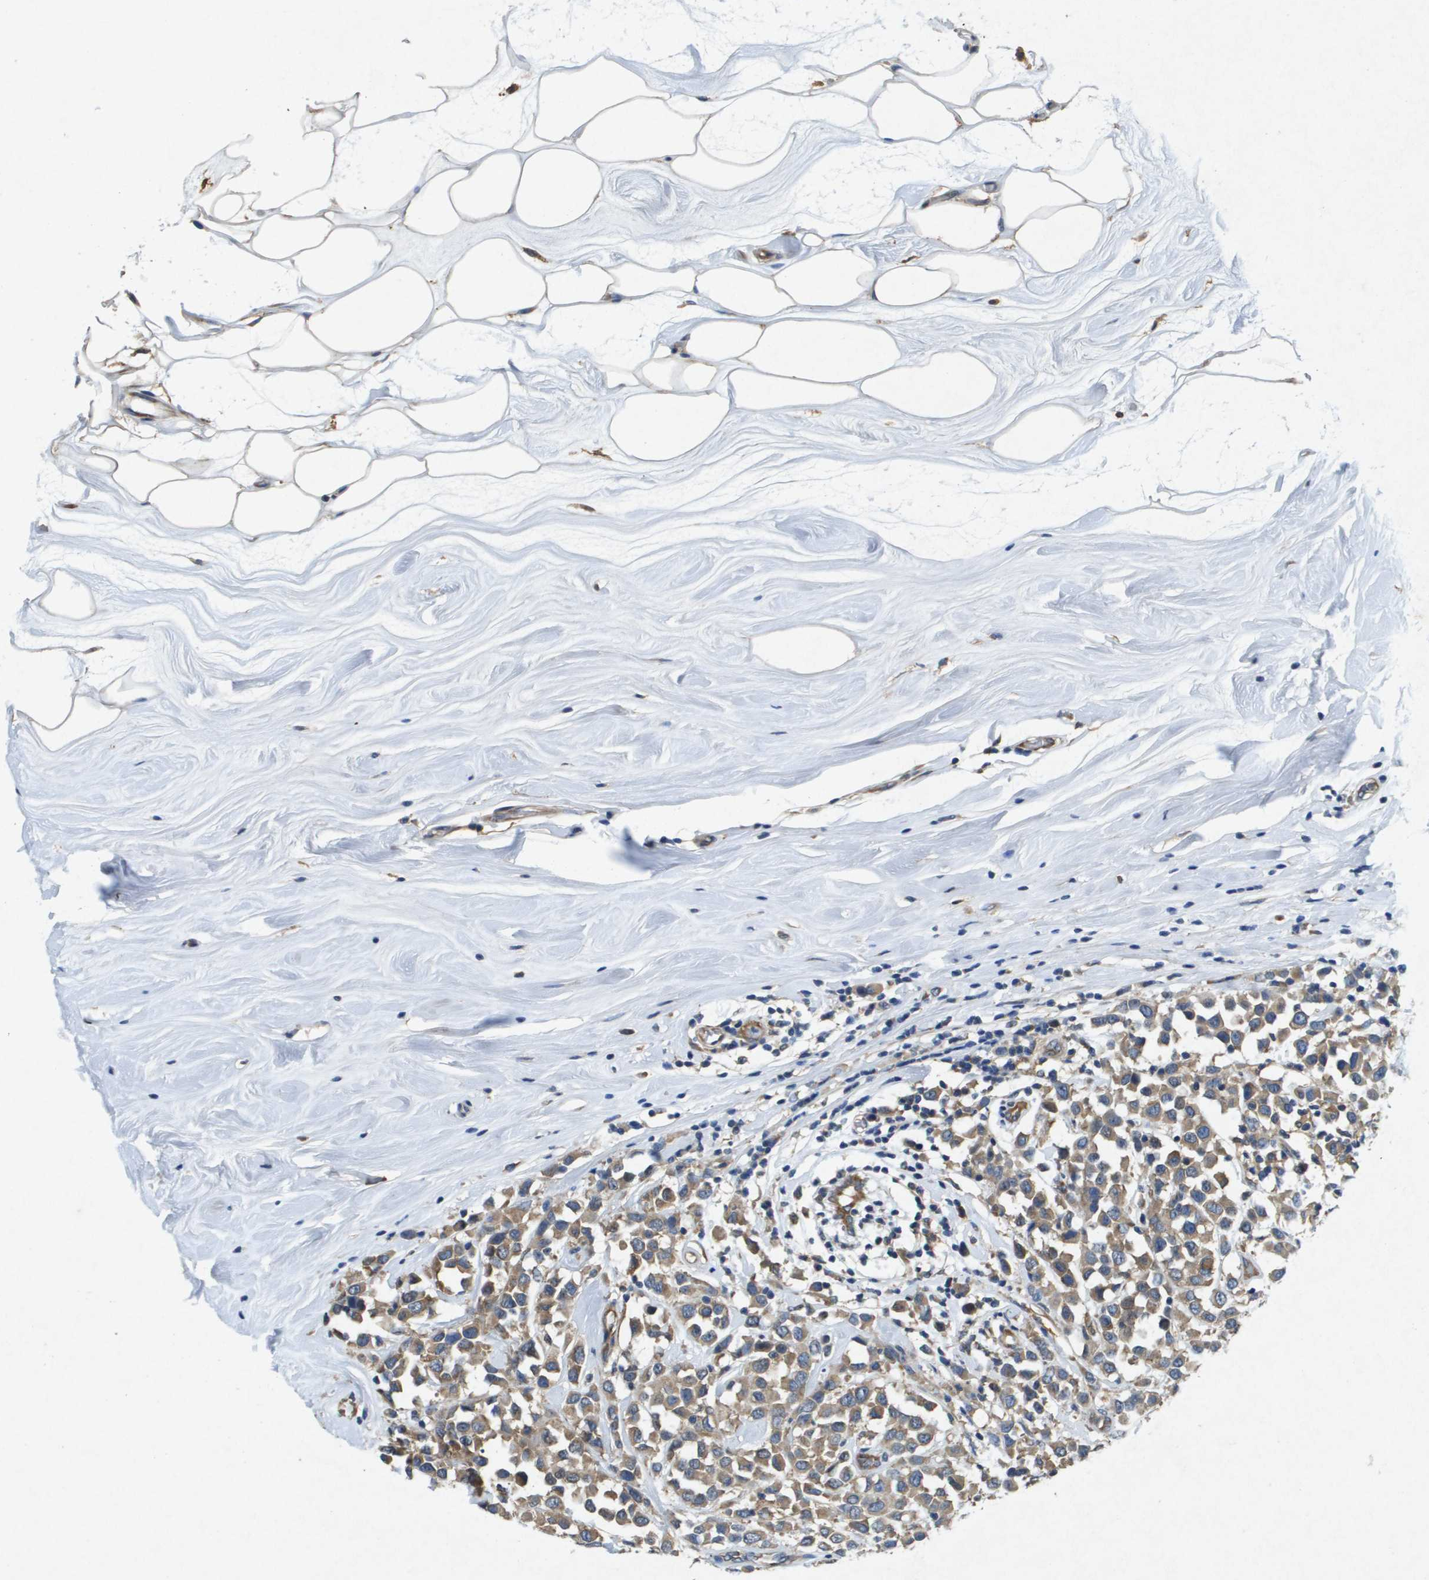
{"staining": {"intensity": "moderate", "quantity": ">75%", "location": "cytoplasmic/membranous"}, "tissue": "breast cancer", "cell_type": "Tumor cells", "image_type": "cancer", "snomed": [{"axis": "morphology", "description": "Duct carcinoma"}, {"axis": "topography", "description": "Breast"}], "caption": "Breast cancer was stained to show a protein in brown. There is medium levels of moderate cytoplasmic/membranous staining in about >75% of tumor cells.", "gene": "PTPRT", "patient": {"sex": "female", "age": 61}}